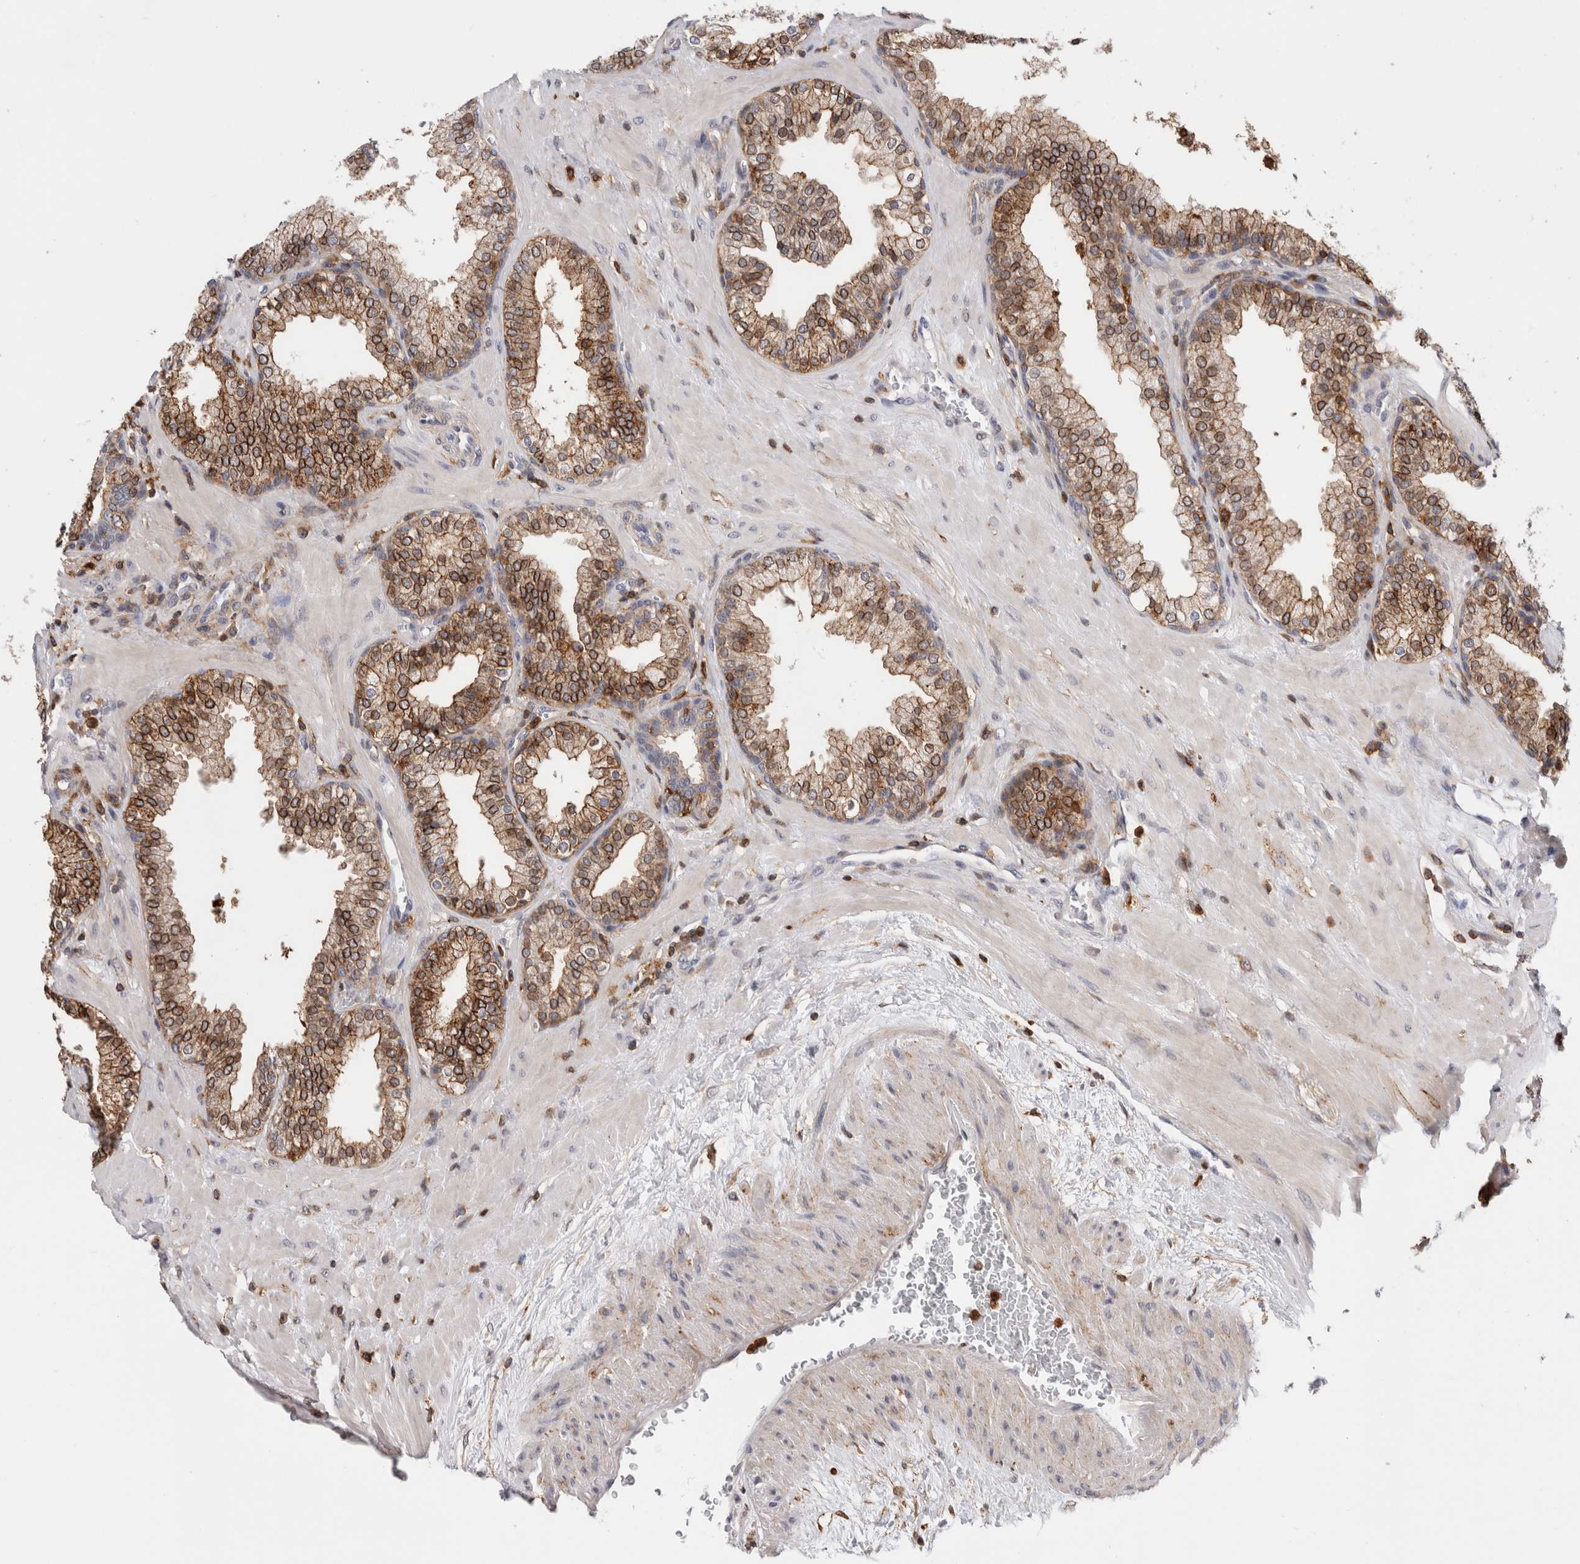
{"staining": {"intensity": "moderate", "quantity": ">75%", "location": "cytoplasmic/membranous,nuclear"}, "tissue": "prostate", "cell_type": "Glandular cells", "image_type": "normal", "snomed": [{"axis": "morphology", "description": "Normal tissue, NOS"}, {"axis": "topography", "description": "Prostate"}], "caption": "Immunohistochemistry image of unremarkable prostate stained for a protein (brown), which shows medium levels of moderate cytoplasmic/membranous,nuclear positivity in about >75% of glandular cells.", "gene": "CCDC88B", "patient": {"sex": "male", "age": 51}}